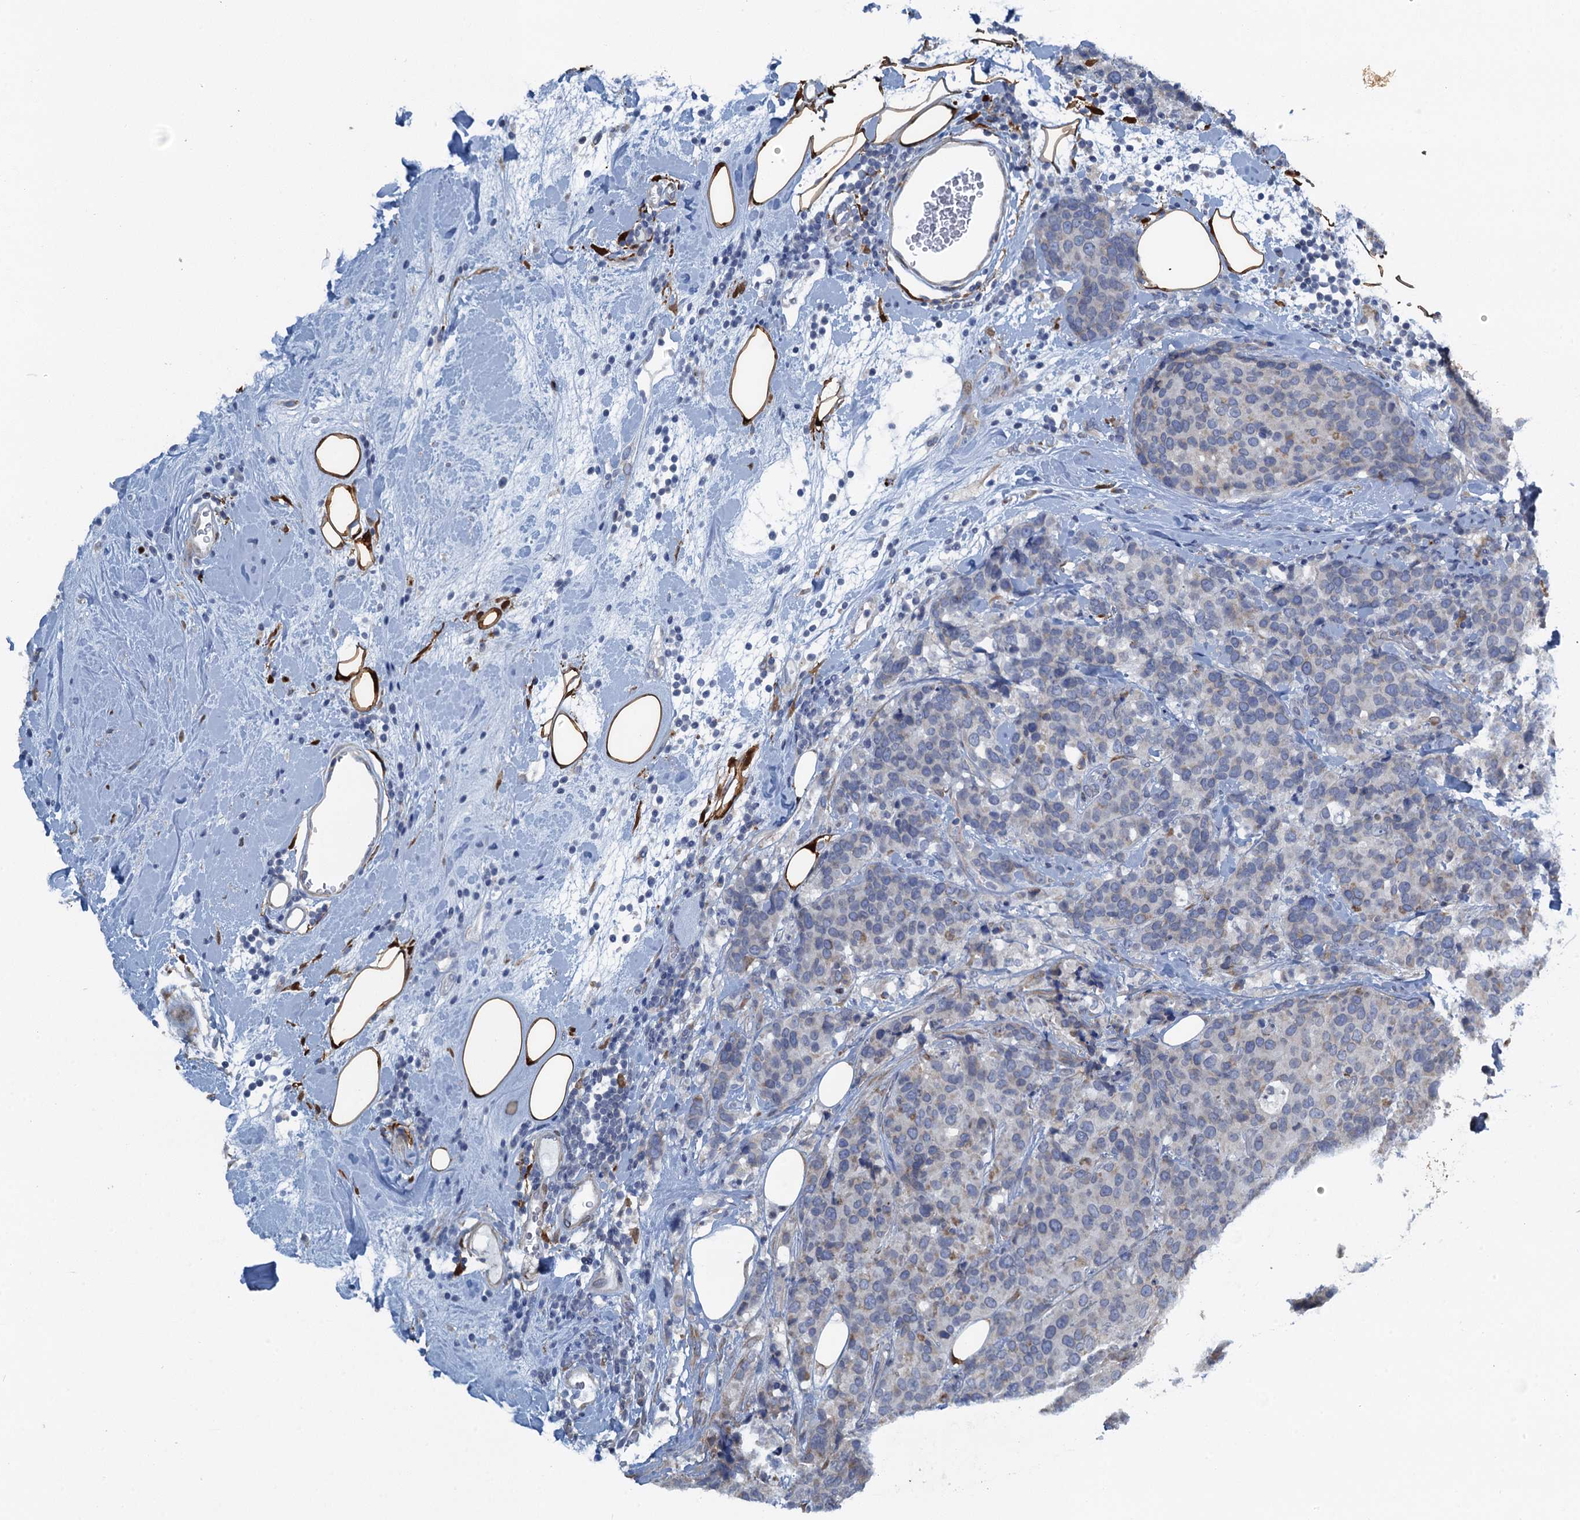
{"staining": {"intensity": "negative", "quantity": "none", "location": "none"}, "tissue": "breast cancer", "cell_type": "Tumor cells", "image_type": "cancer", "snomed": [{"axis": "morphology", "description": "Lobular carcinoma"}, {"axis": "topography", "description": "Breast"}], "caption": "Protein analysis of breast cancer (lobular carcinoma) reveals no significant staining in tumor cells.", "gene": "POGLUT3", "patient": {"sex": "female", "age": 59}}